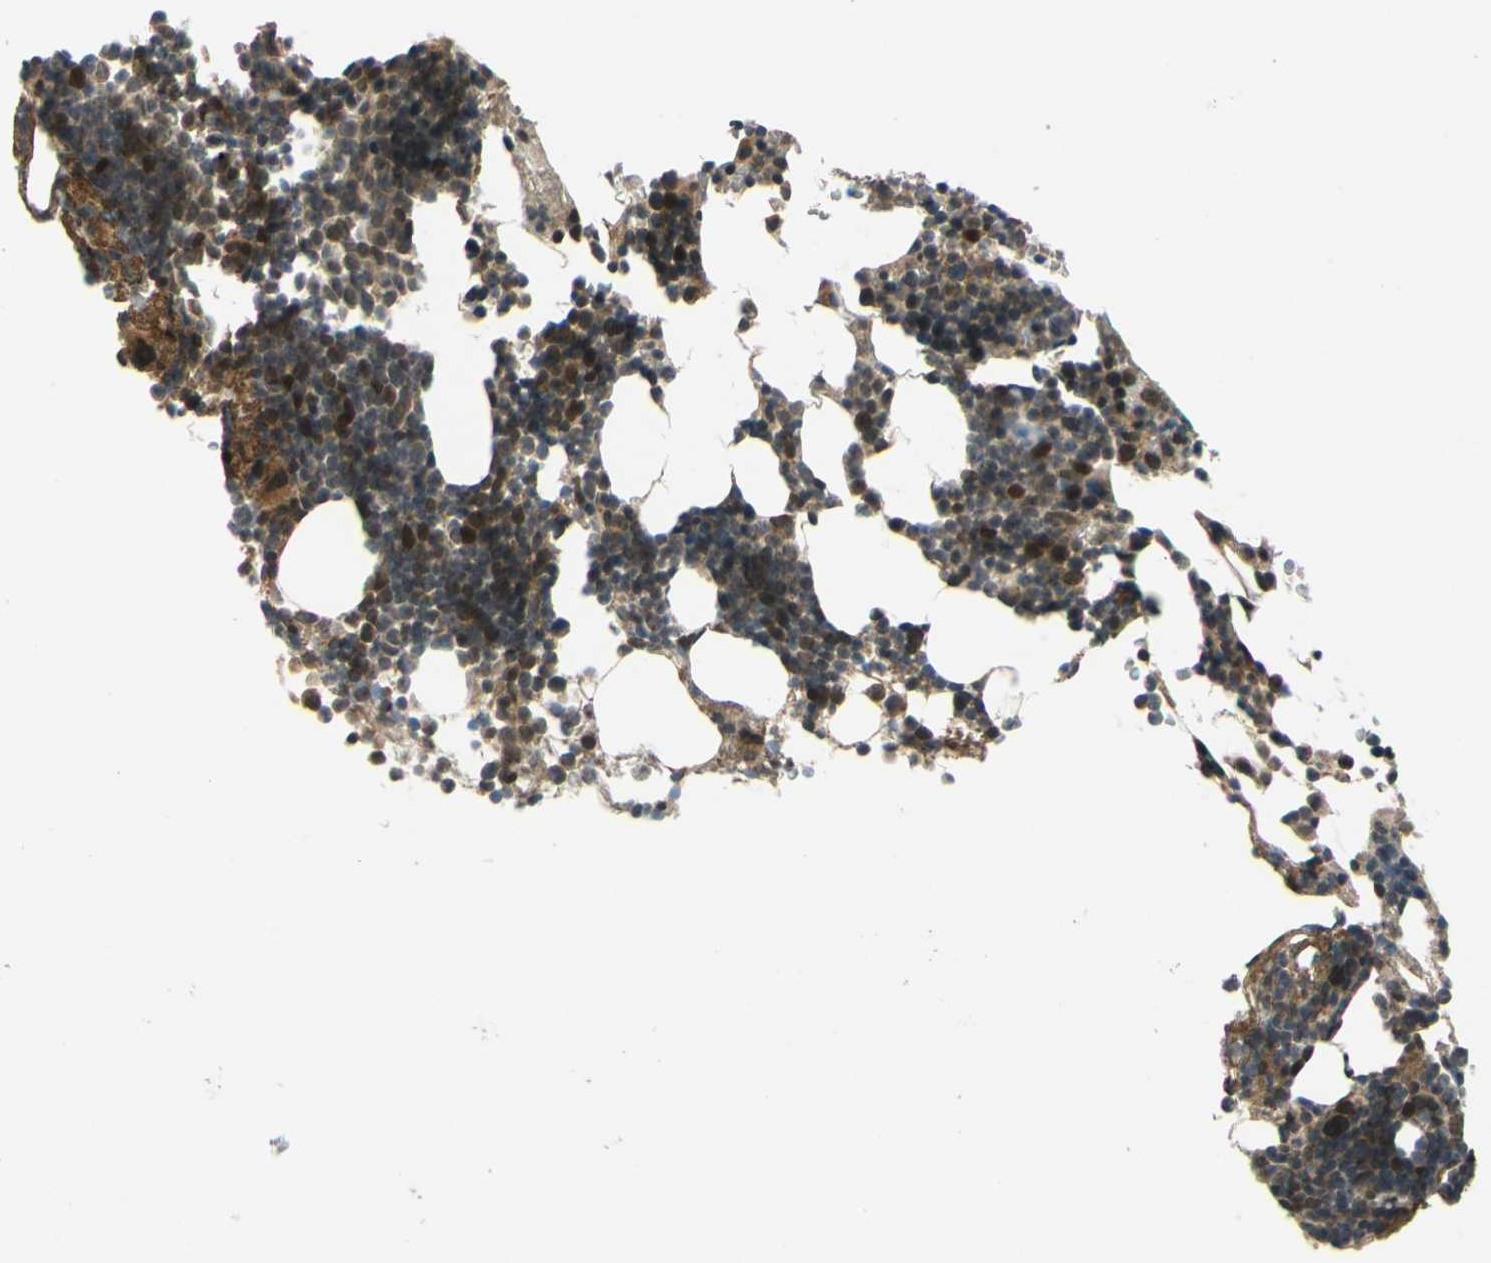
{"staining": {"intensity": "strong", "quantity": "25%-75%", "location": "nuclear"}, "tissue": "bone marrow", "cell_type": "Hematopoietic cells", "image_type": "normal", "snomed": [{"axis": "morphology", "description": "Normal tissue, NOS"}, {"axis": "topography", "description": "Bone marrow"}], "caption": "There is high levels of strong nuclear positivity in hematopoietic cells of normal bone marrow, as demonstrated by immunohistochemical staining (brown color).", "gene": "ABCC8", "patient": {"sex": "female", "age": 68}}